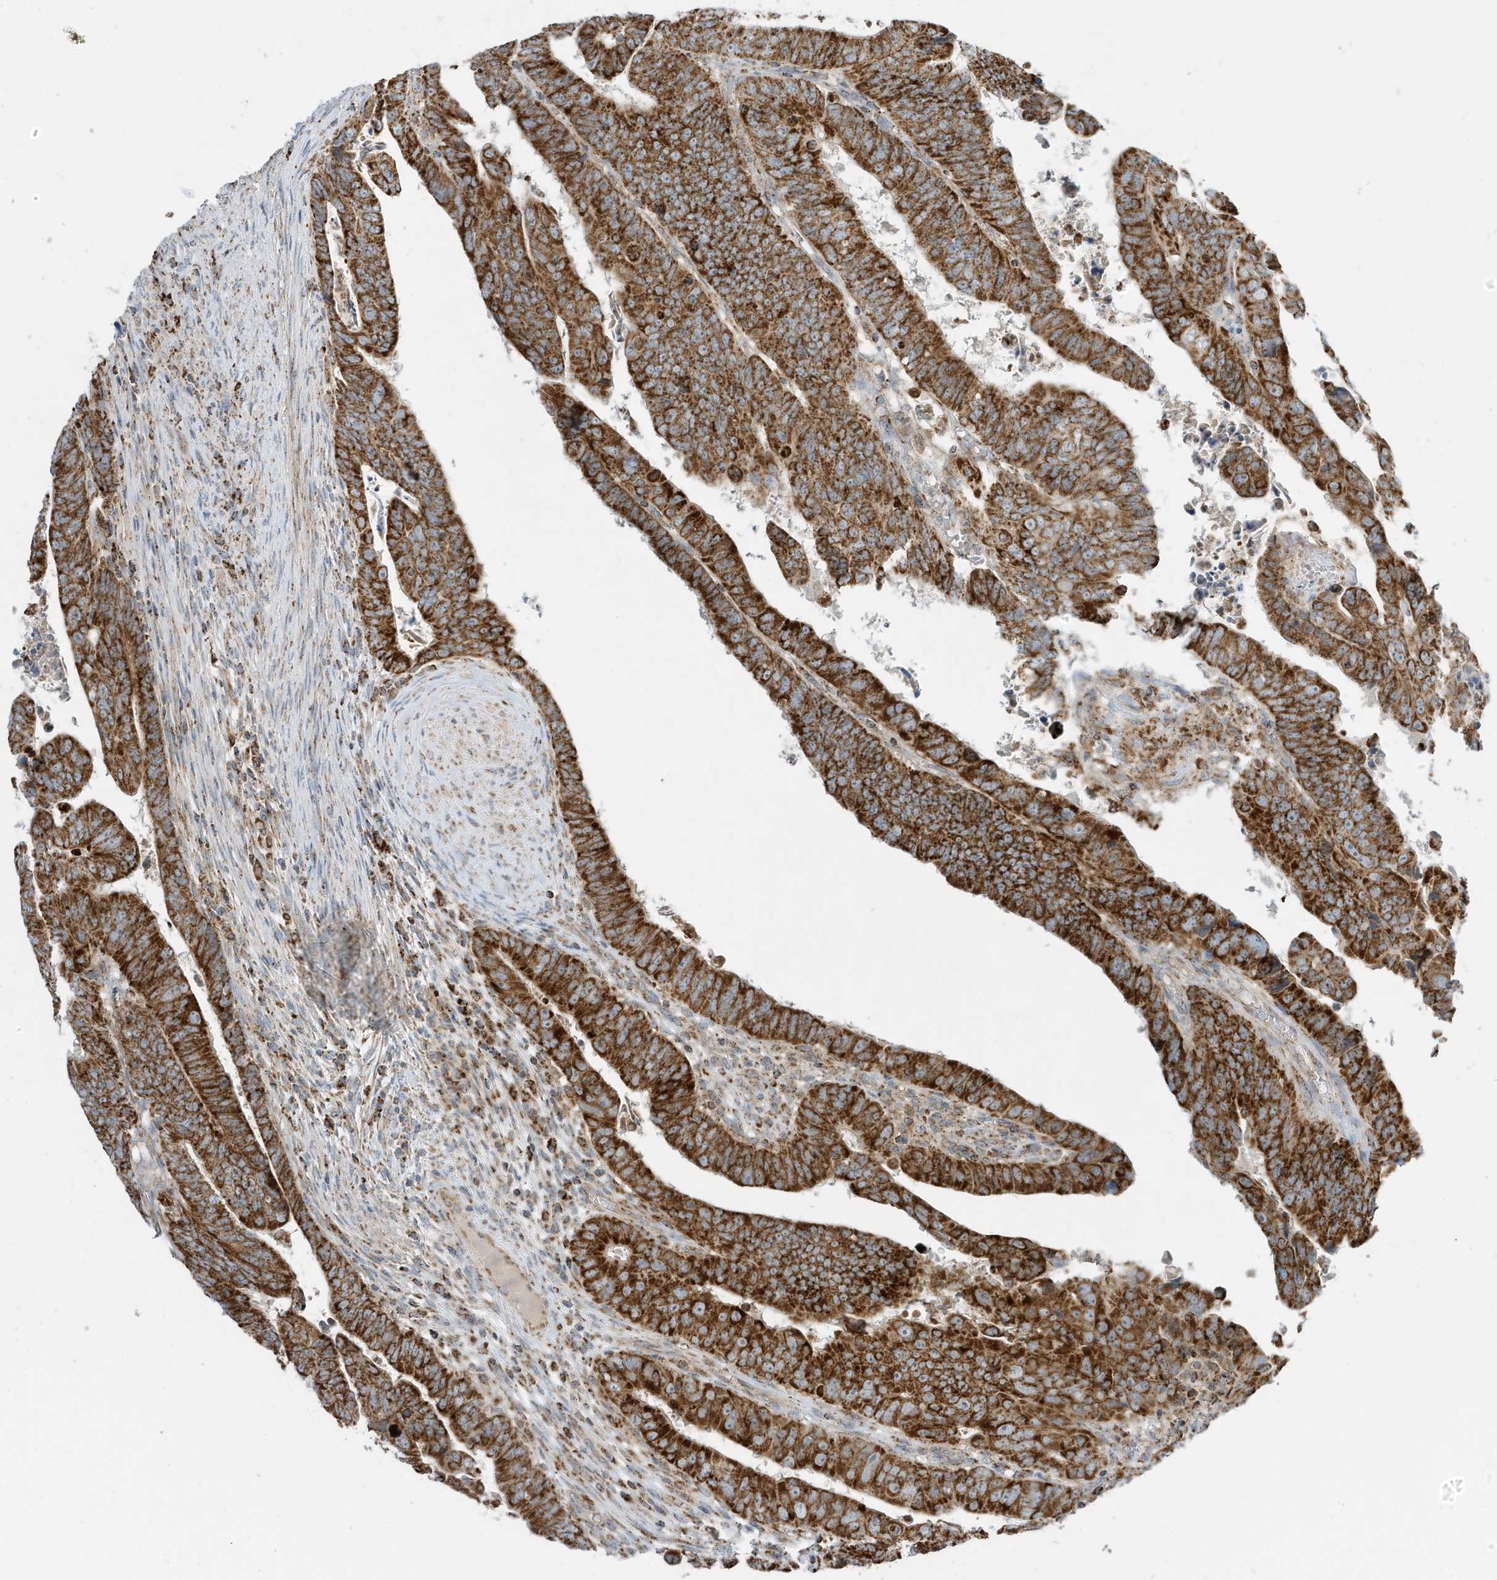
{"staining": {"intensity": "strong", "quantity": ">75%", "location": "cytoplasmic/membranous"}, "tissue": "colorectal cancer", "cell_type": "Tumor cells", "image_type": "cancer", "snomed": [{"axis": "morphology", "description": "Normal tissue, NOS"}, {"axis": "morphology", "description": "Adenocarcinoma, NOS"}, {"axis": "topography", "description": "Rectum"}], "caption": "An immunohistochemistry micrograph of neoplastic tissue is shown. Protein staining in brown shows strong cytoplasmic/membranous positivity in colorectal adenocarcinoma within tumor cells. The staining was performed using DAB to visualize the protein expression in brown, while the nuclei were stained in blue with hematoxylin (Magnification: 20x).", "gene": "ATP5ME", "patient": {"sex": "female", "age": 65}}